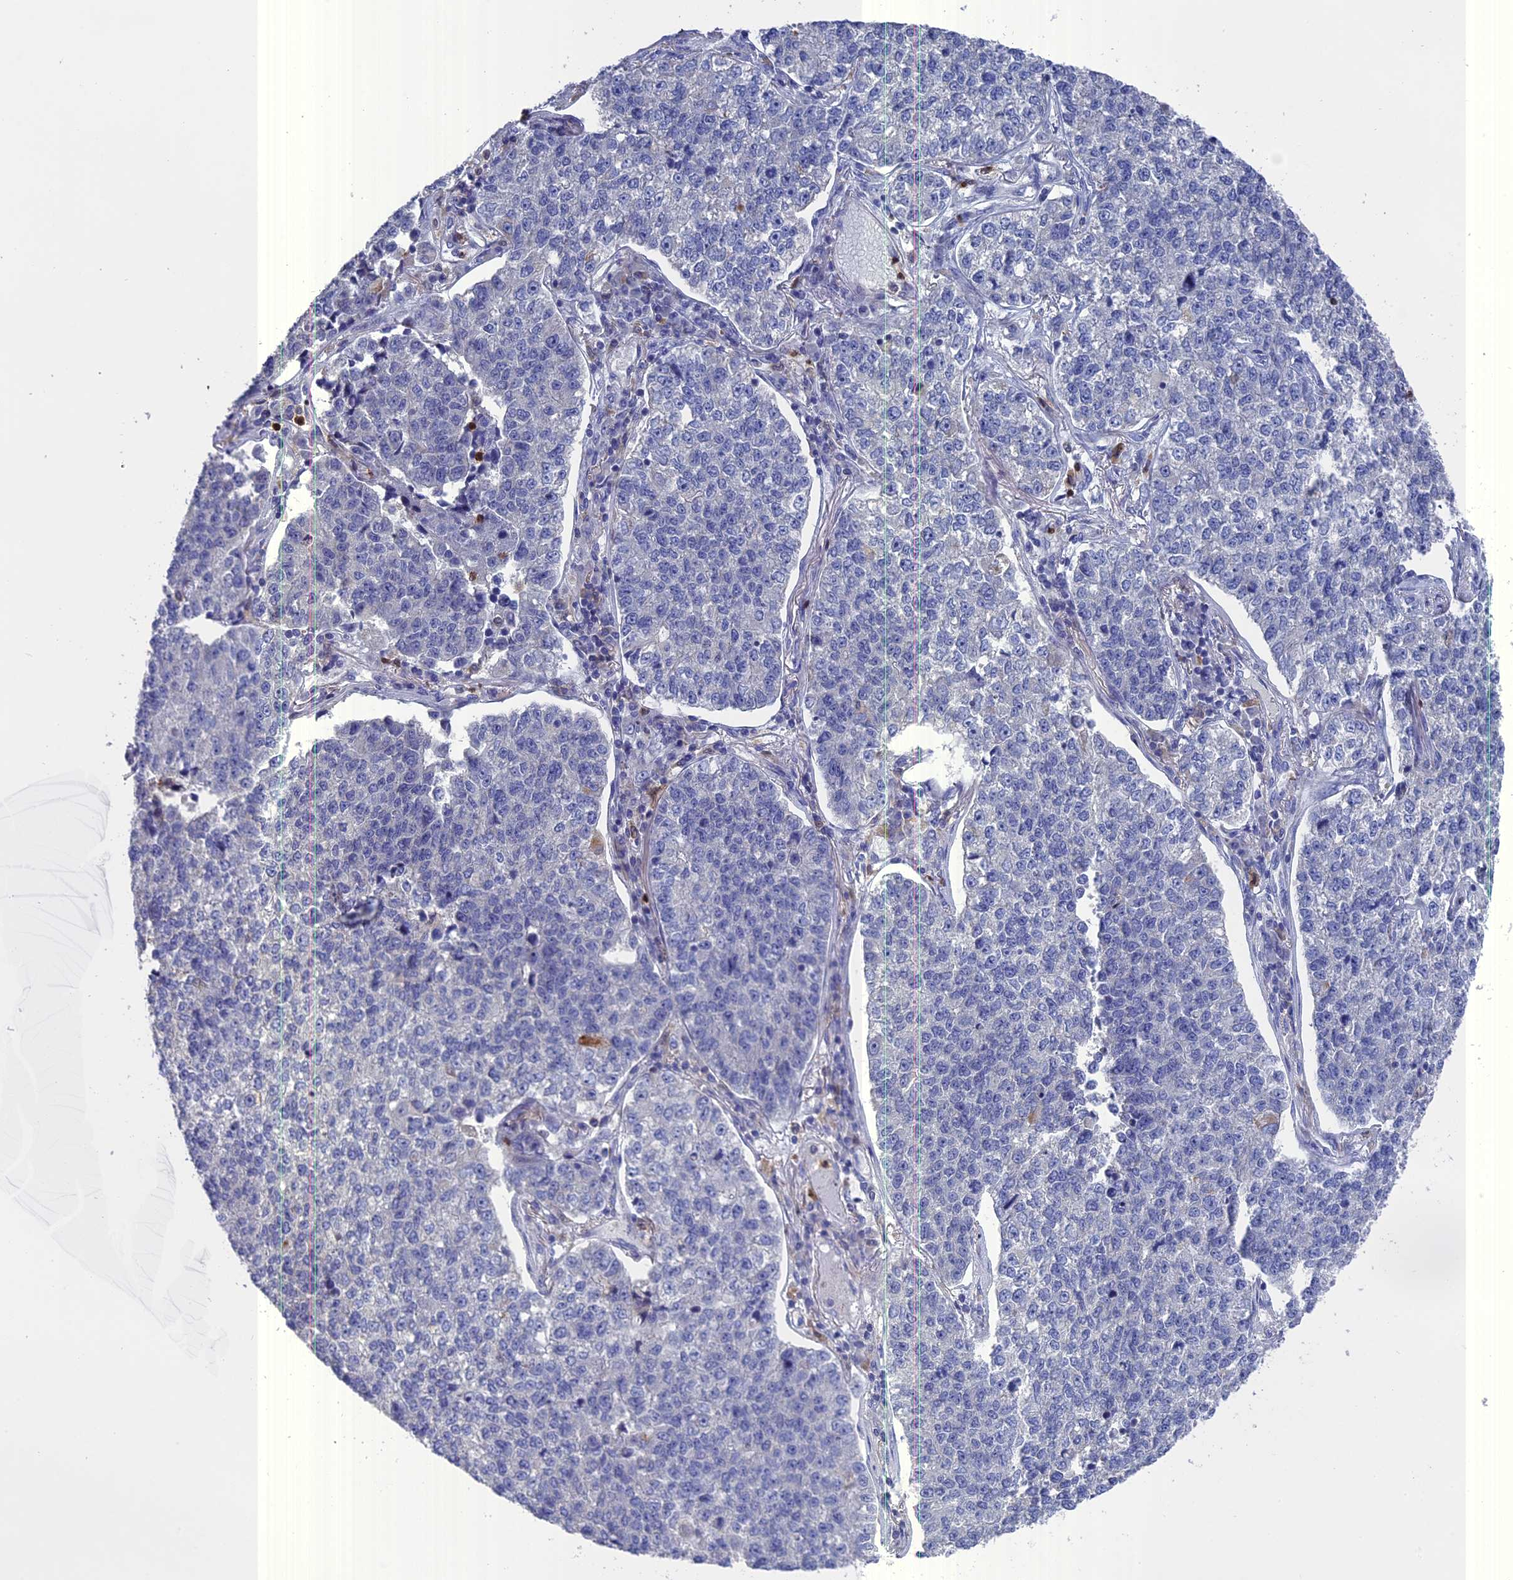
{"staining": {"intensity": "negative", "quantity": "none", "location": "none"}, "tissue": "lung cancer", "cell_type": "Tumor cells", "image_type": "cancer", "snomed": [{"axis": "morphology", "description": "Adenocarcinoma, NOS"}, {"axis": "topography", "description": "Lung"}], "caption": "Immunohistochemical staining of lung cancer exhibits no significant positivity in tumor cells. (Brightfield microscopy of DAB IHC at high magnification).", "gene": "NCF4", "patient": {"sex": "male", "age": 49}}